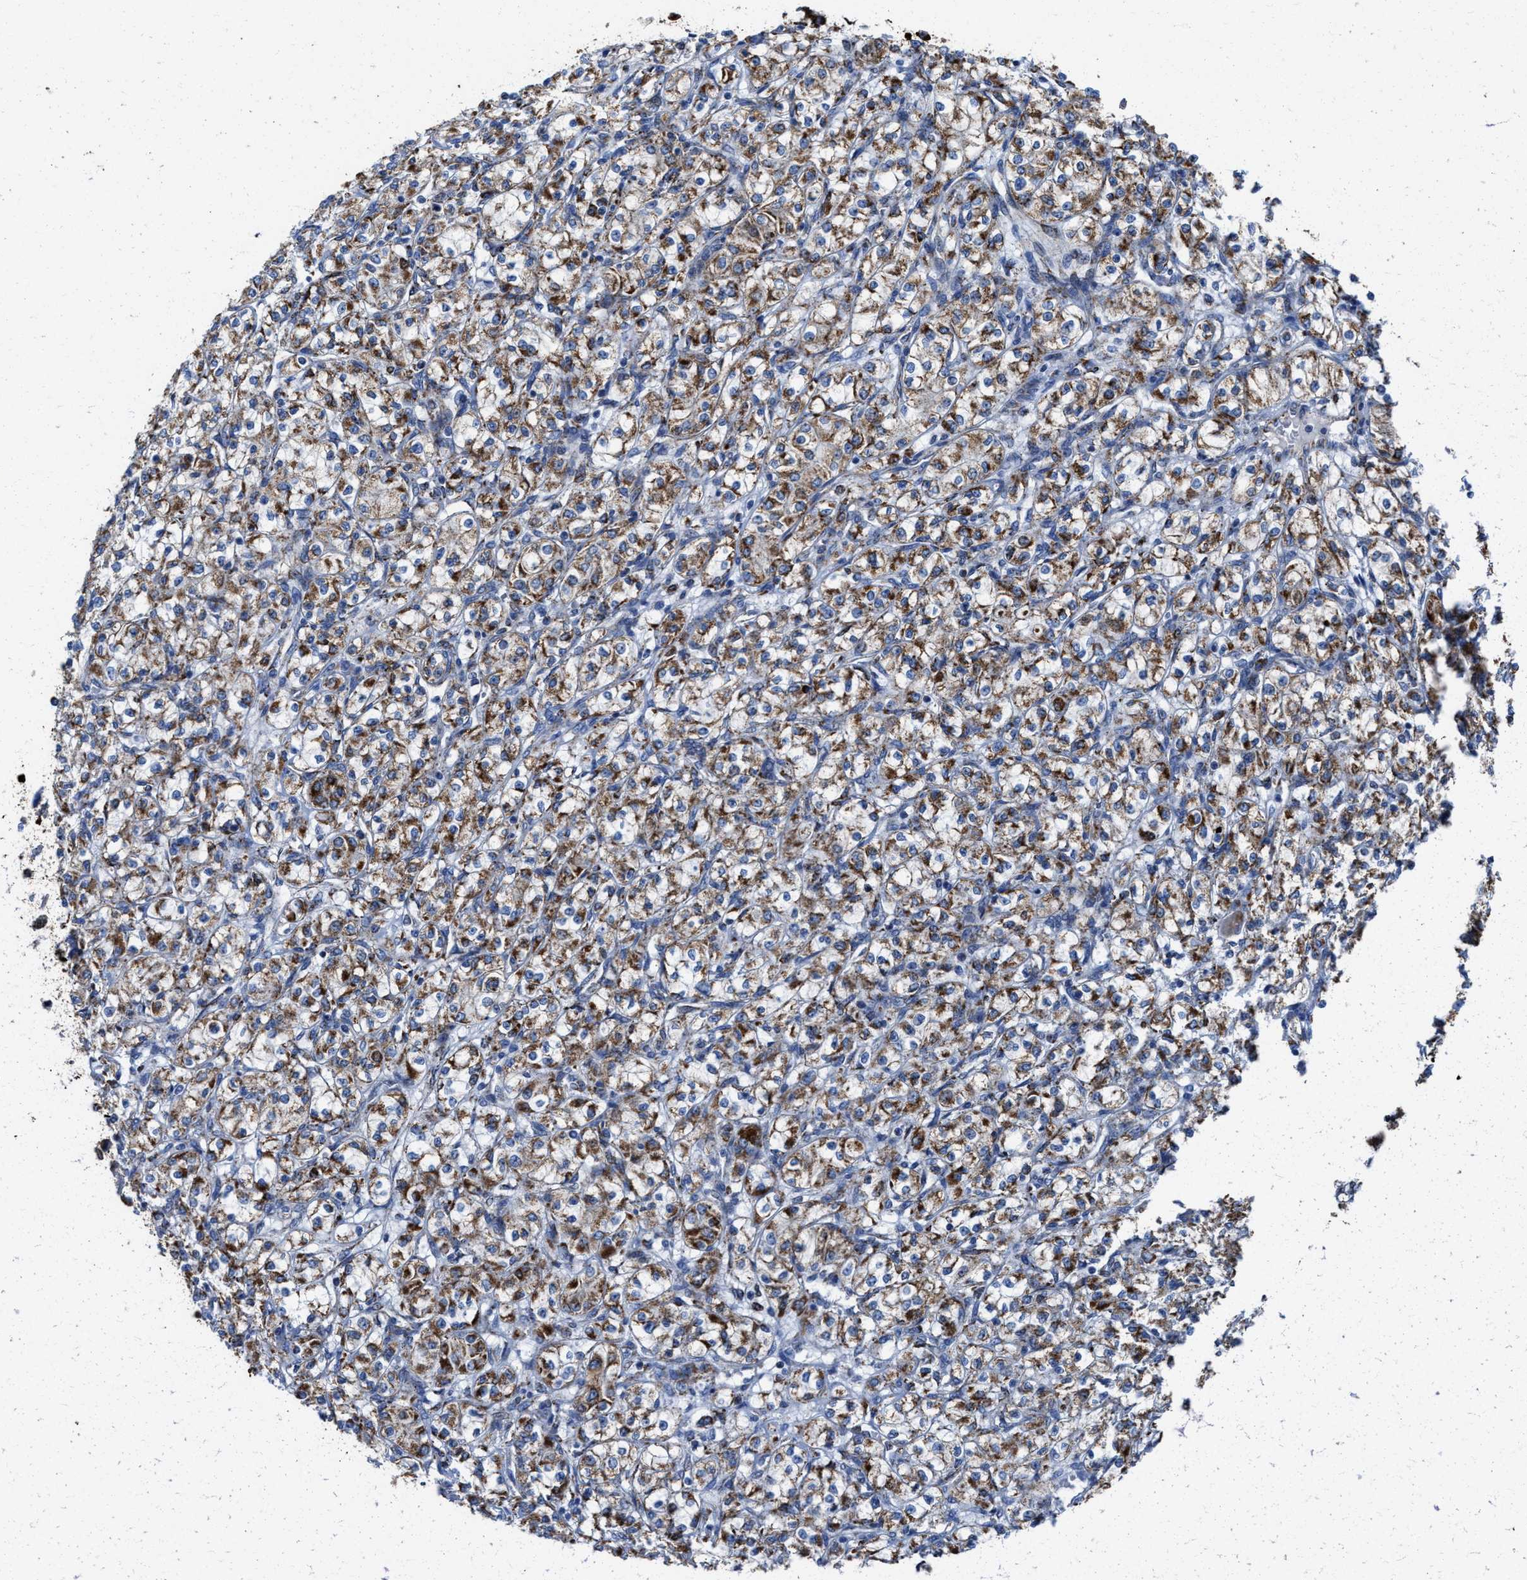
{"staining": {"intensity": "moderate", "quantity": ">75%", "location": "cytoplasmic/membranous"}, "tissue": "renal cancer", "cell_type": "Tumor cells", "image_type": "cancer", "snomed": [{"axis": "morphology", "description": "Adenocarcinoma, NOS"}, {"axis": "topography", "description": "Kidney"}], "caption": "Moderate cytoplasmic/membranous protein expression is identified in approximately >75% of tumor cells in adenocarcinoma (renal).", "gene": "ALDH1B1", "patient": {"sex": "male", "age": 77}}